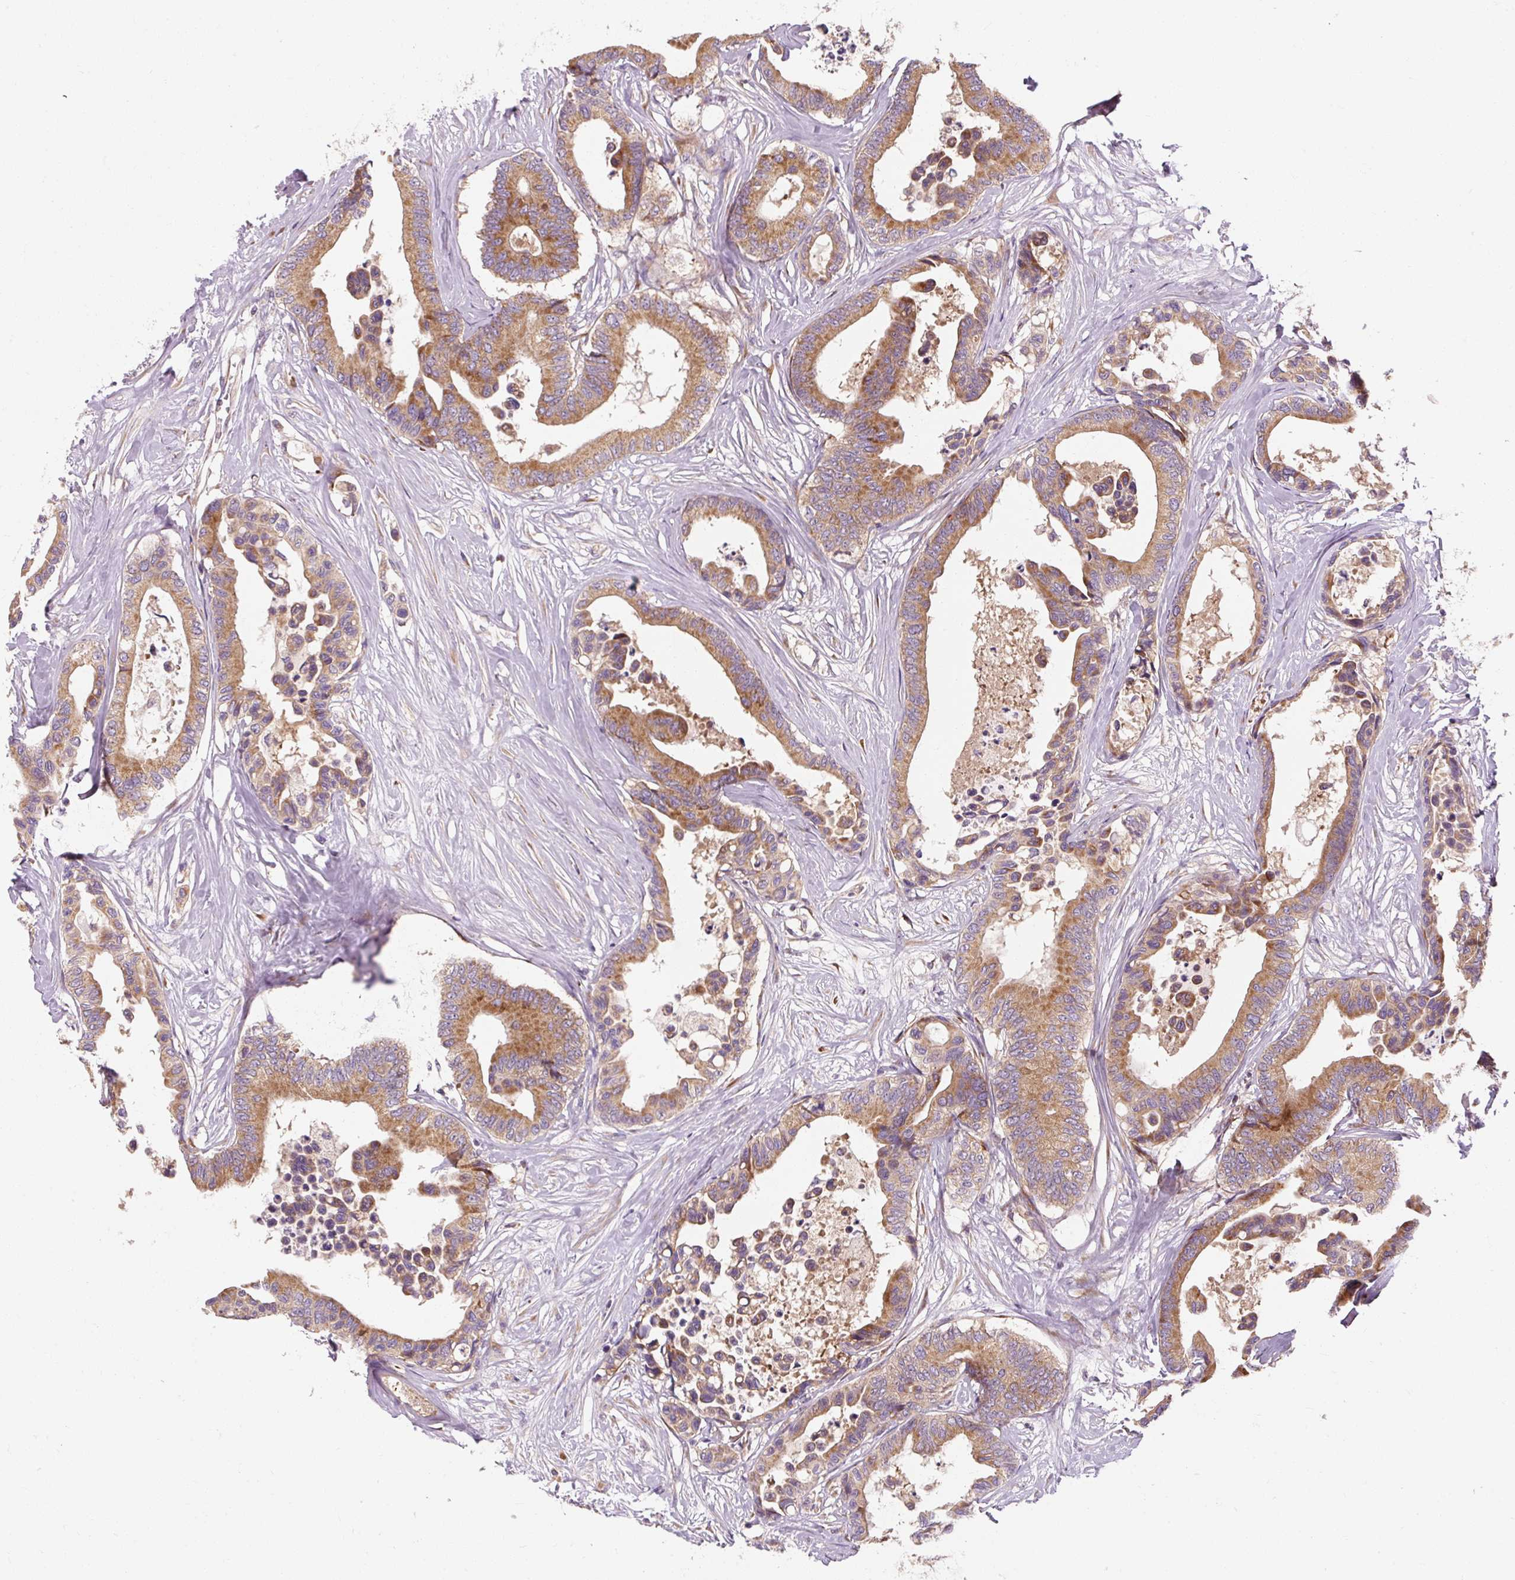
{"staining": {"intensity": "moderate", "quantity": ">75%", "location": "cytoplasmic/membranous"}, "tissue": "colorectal cancer", "cell_type": "Tumor cells", "image_type": "cancer", "snomed": [{"axis": "morphology", "description": "Normal tissue, NOS"}, {"axis": "morphology", "description": "Adenocarcinoma, NOS"}, {"axis": "topography", "description": "Colon"}], "caption": "Protein expression analysis of colorectal cancer (adenocarcinoma) exhibits moderate cytoplasmic/membranous expression in approximately >75% of tumor cells. (DAB (3,3'-diaminobenzidine) IHC, brown staining for protein, blue staining for nuclei).", "gene": "PRSS48", "patient": {"sex": "male", "age": 82}}